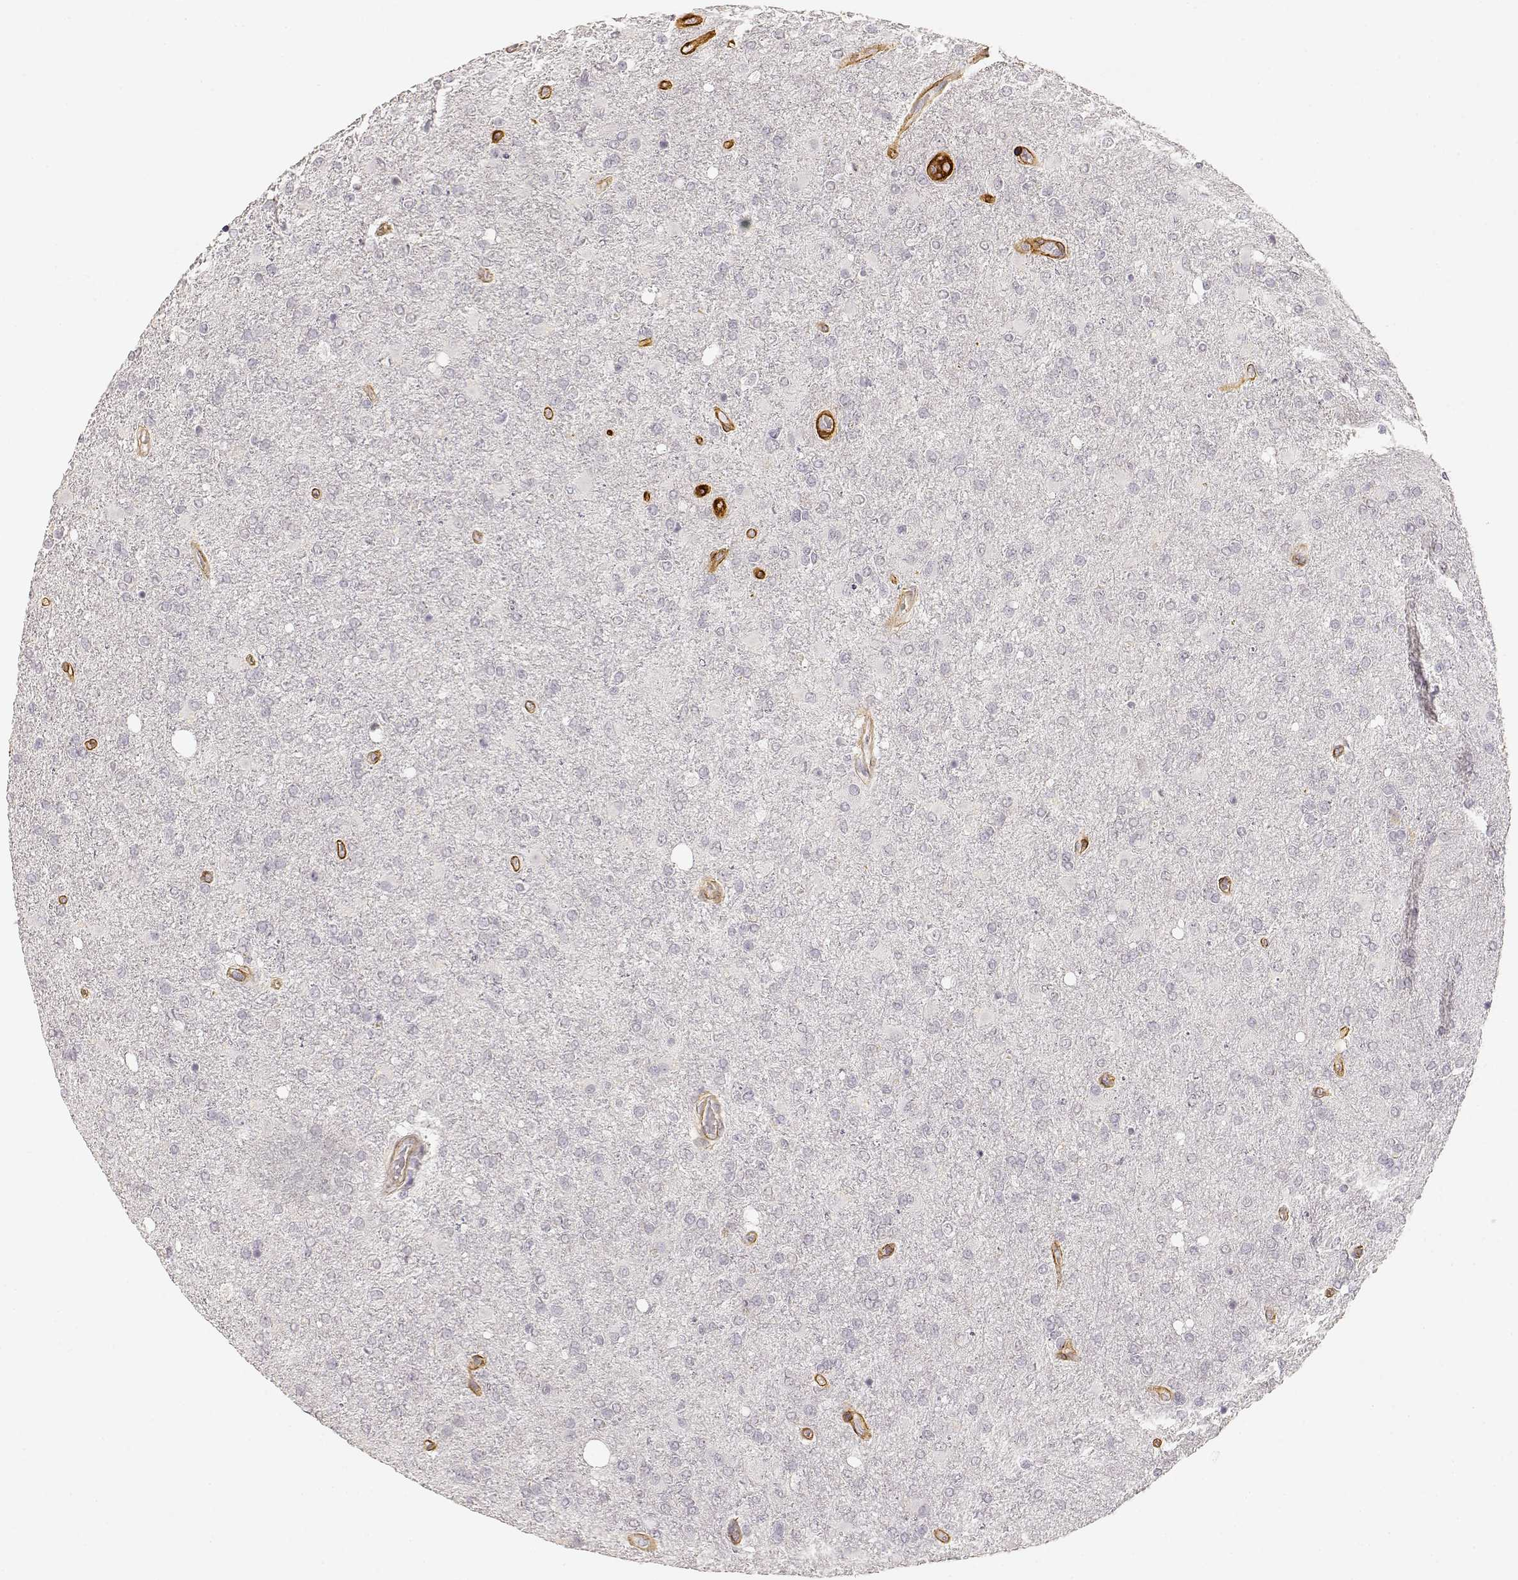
{"staining": {"intensity": "negative", "quantity": "none", "location": "none"}, "tissue": "glioma", "cell_type": "Tumor cells", "image_type": "cancer", "snomed": [{"axis": "morphology", "description": "Glioma, malignant, High grade"}, {"axis": "topography", "description": "Cerebral cortex"}], "caption": "This is a histopathology image of immunohistochemistry staining of glioma, which shows no expression in tumor cells.", "gene": "LAMA4", "patient": {"sex": "male", "age": 70}}